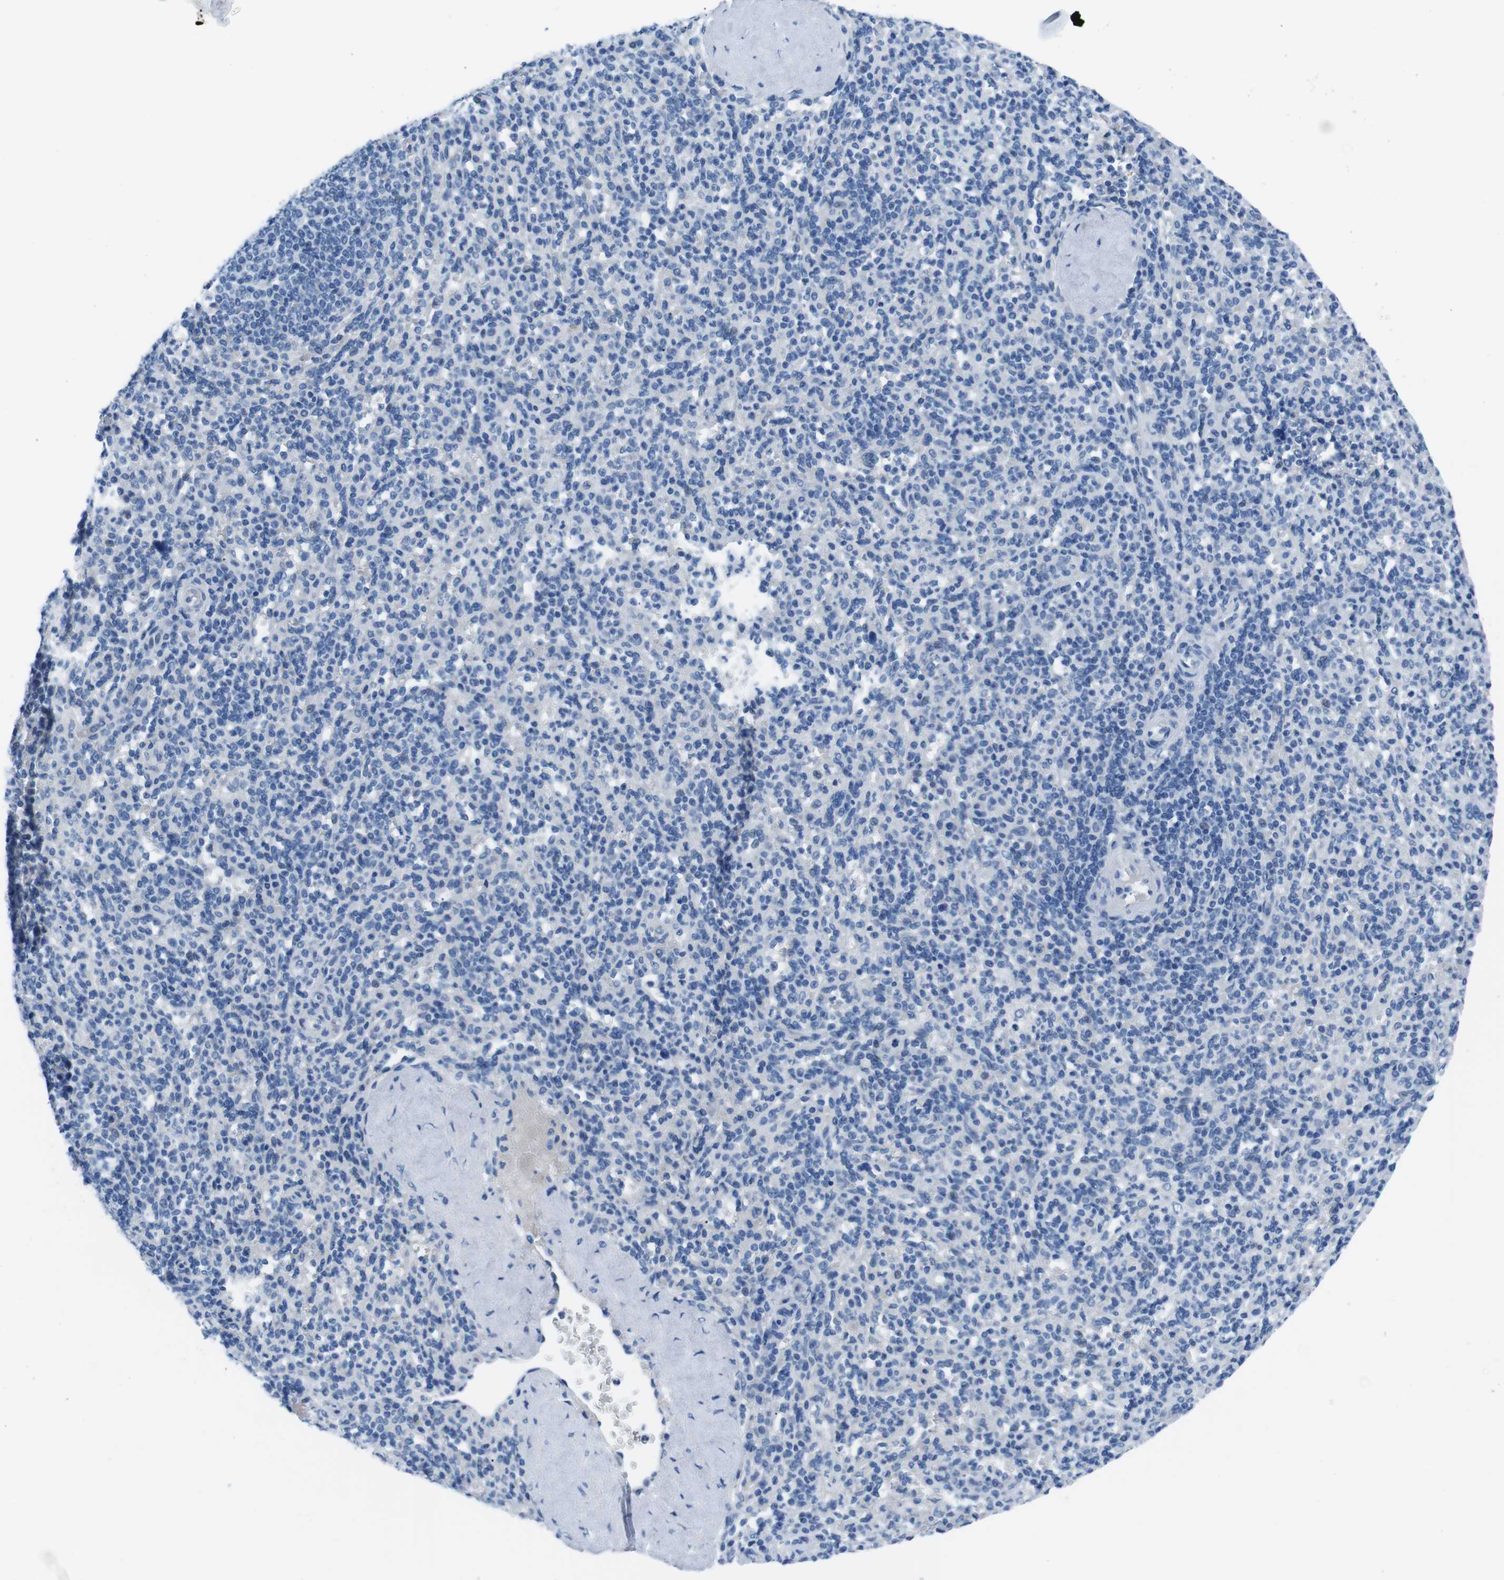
{"staining": {"intensity": "negative", "quantity": "none", "location": "none"}, "tissue": "spleen", "cell_type": "Cells in red pulp", "image_type": "normal", "snomed": [{"axis": "morphology", "description": "Normal tissue, NOS"}, {"axis": "topography", "description": "Spleen"}], "caption": "DAB (3,3'-diaminobenzidine) immunohistochemical staining of normal human spleen reveals no significant positivity in cells in red pulp.", "gene": "MUC2", "patient": {"sex": "male", "age": 36}}